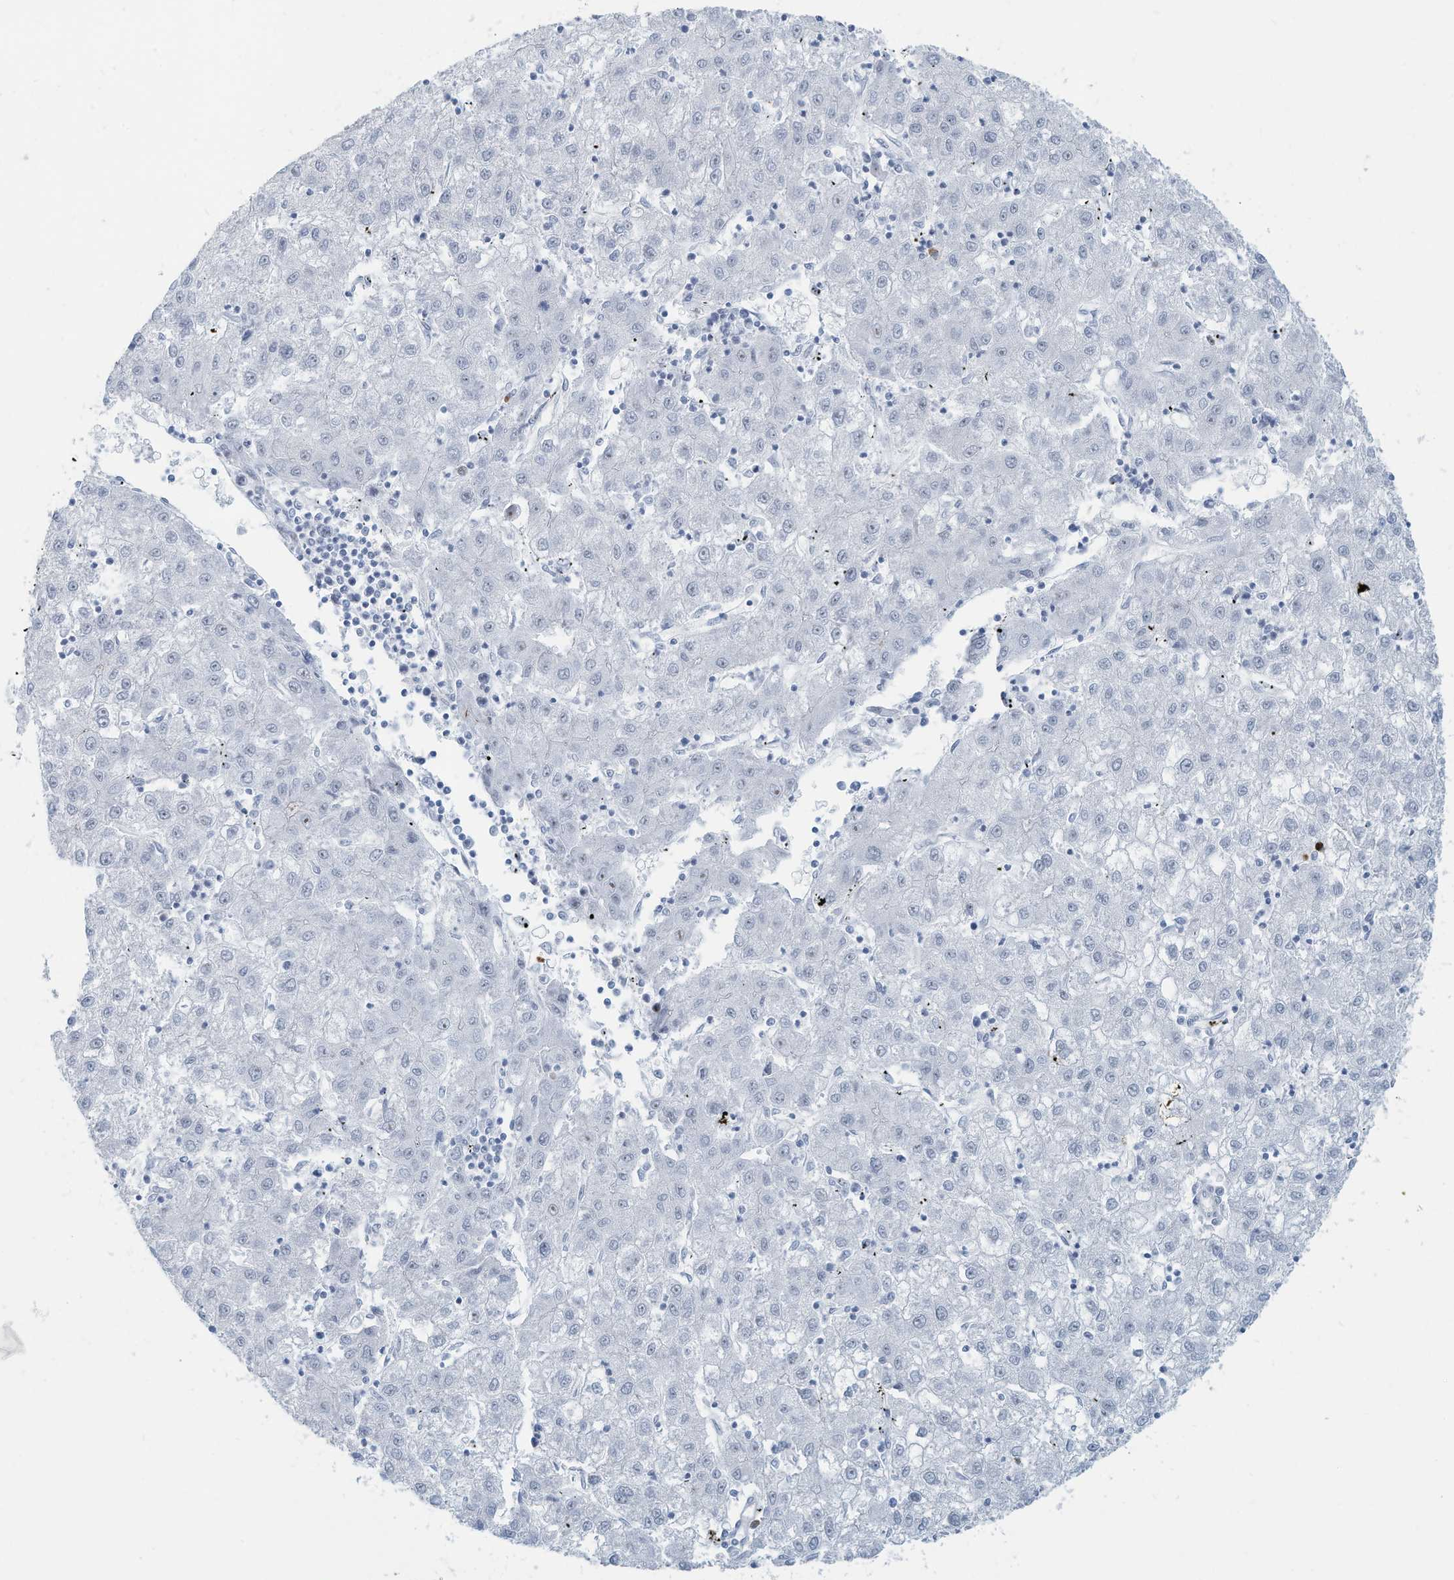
{"staining": {"intensity": "negative", "quantity": "none", "location": "none"}, "tissue": "liver cancer", "cell_type": "Tumor cells", "image_type": "cancer", "snomed": [{"axis": "morphology", "description": "Carcinoma, Hepatocellular, NOS"}, {"axis": "topography", "description": "Liver"}], "caption": "This is an immunohistochemistry micrograph of liver cancer (hepatocellular carcinoma). There is no staining in tumor cells.", "gene": "SARNP", "patient": {"sex": "male", "age": 72}}